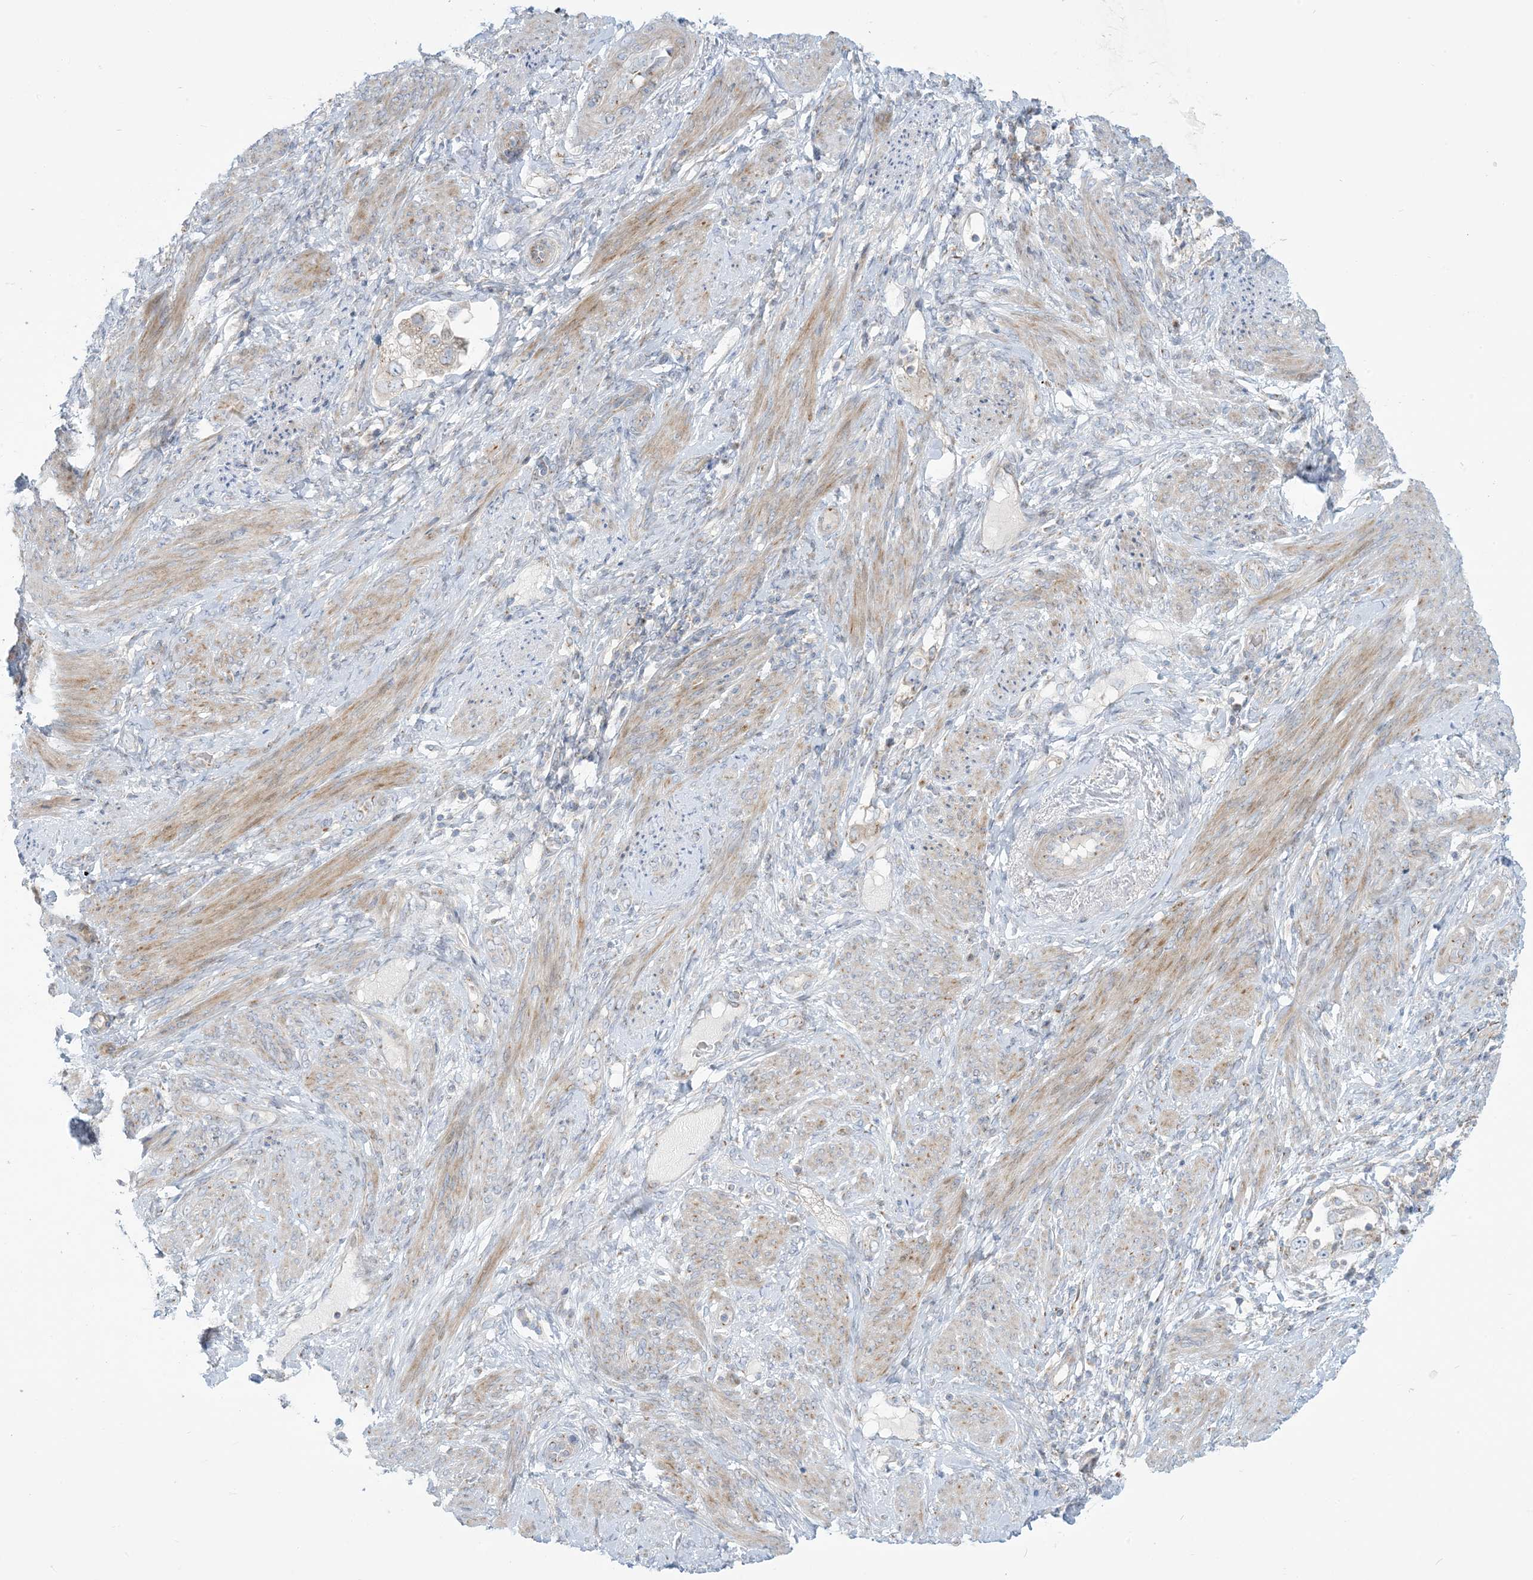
{"staining": {"intensity": "weak", "quantity": "25%-75%", "location": "cytoplasmic/membranous"}, "tissue": "endometrial cancer", "cell_type": "Tumor cells", "image_type": "cancer", "snomed": [{"axis": "morphology", "description": "Adenocarcinoma, NOS"}, {"axis": "topography", "description": "Endometrium"}], "caption": "Brown immunohistochemical staining in adenocarcinoma (endometrial) displays weak cytoplasmic/membranous expression in approximately 25%-75% of tumor cells.", "gene": "AFTPH", "patient": {"sex": "female", "age": 85}}